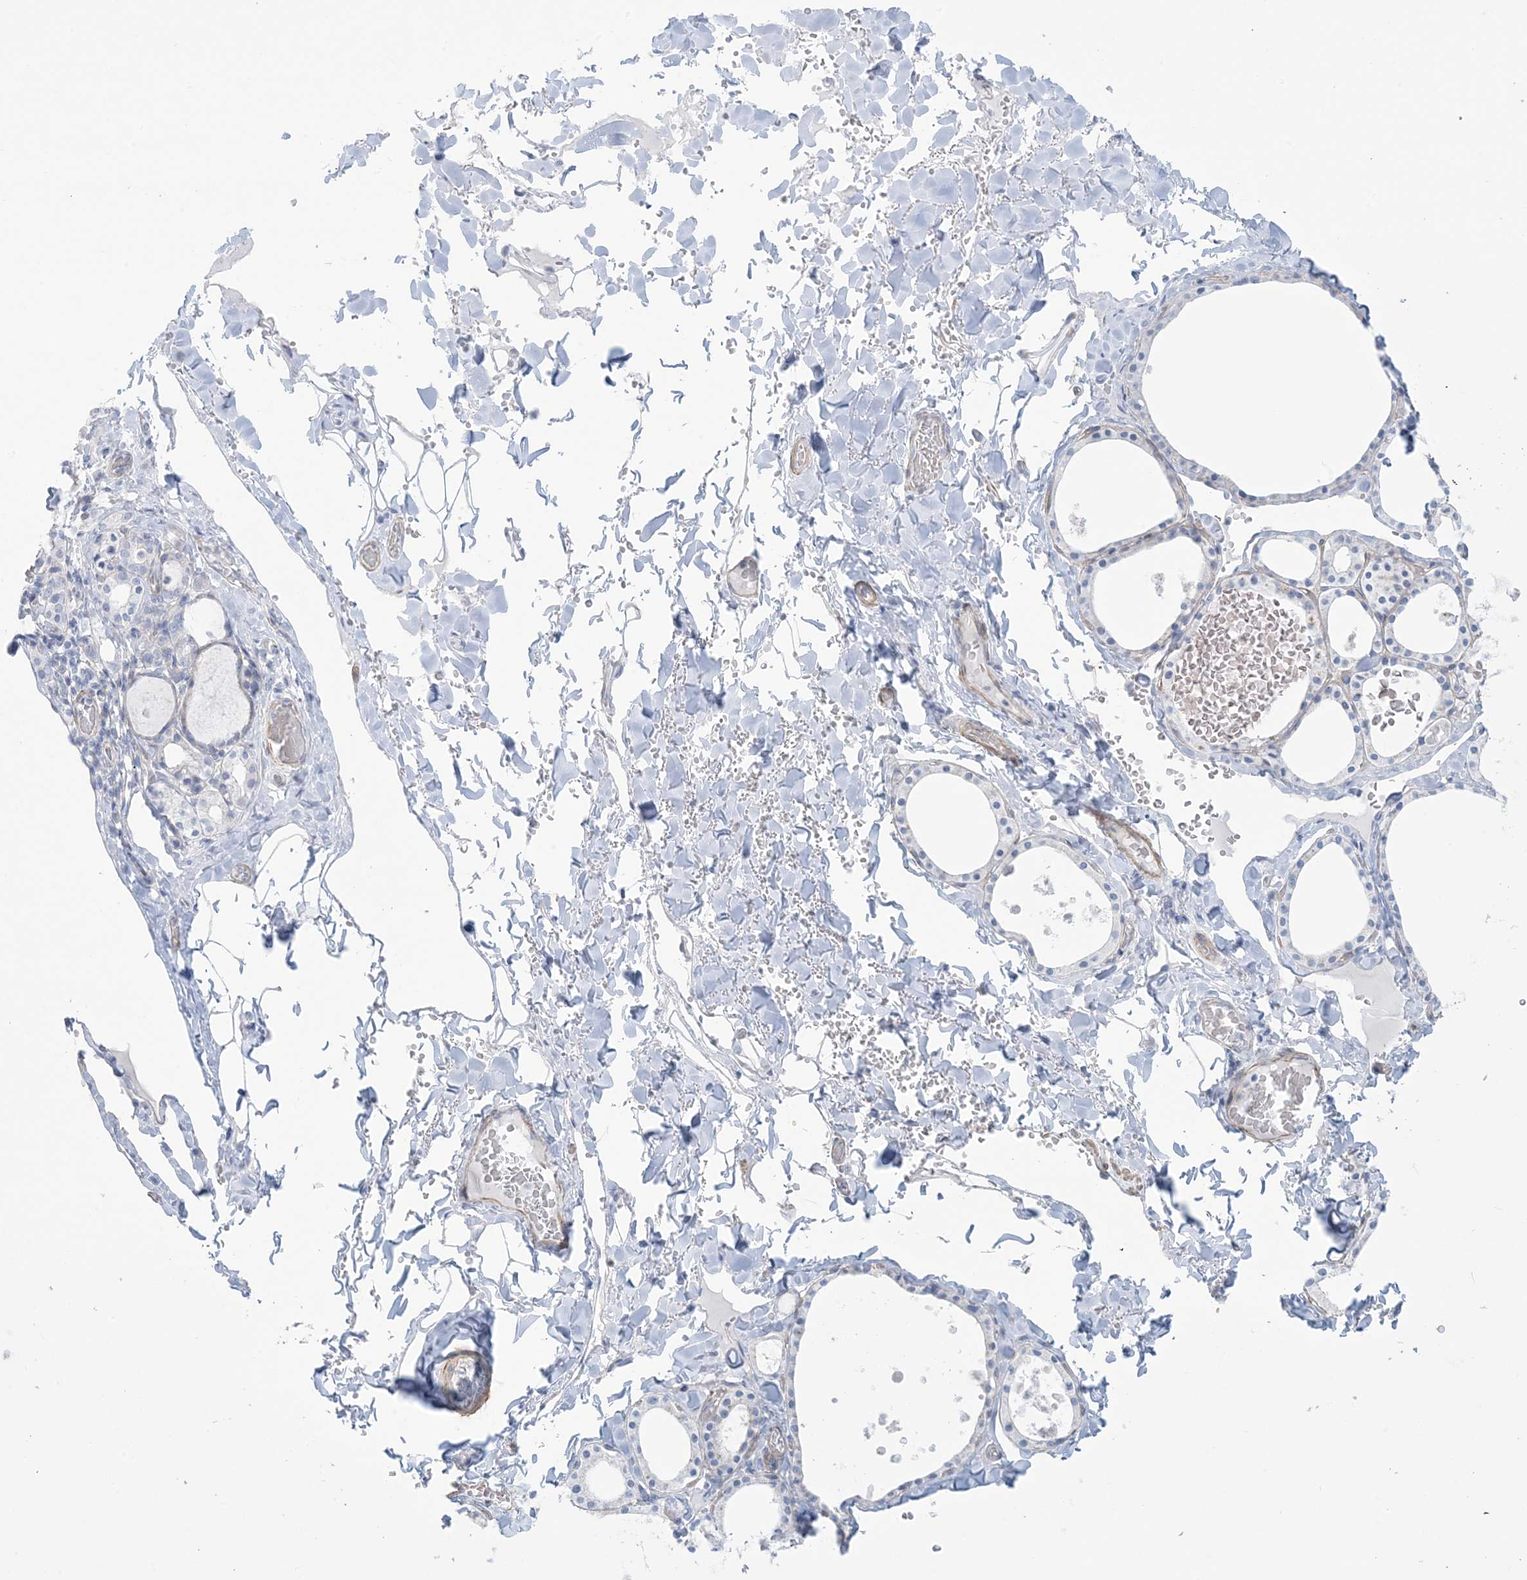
{"staining": {"intensity": "negative", "quantity": "none", "location": "none"}, "tissue": "thyroid gland", "cell_type": "Glandular cells", "image_type": "normal", "snomed": [{"axis": "morphology", "description": "Normal tissue, NOS"}, {"axis": "topography", "description": "Thyroid gland"}], "caption": "This is an immunohistochemistry (IHC) photomicrograph of normal thyroid gland. There is no expression in glandular cells.", "gene": "AGXT", "patient": {"sex": "male", "age": 56}}